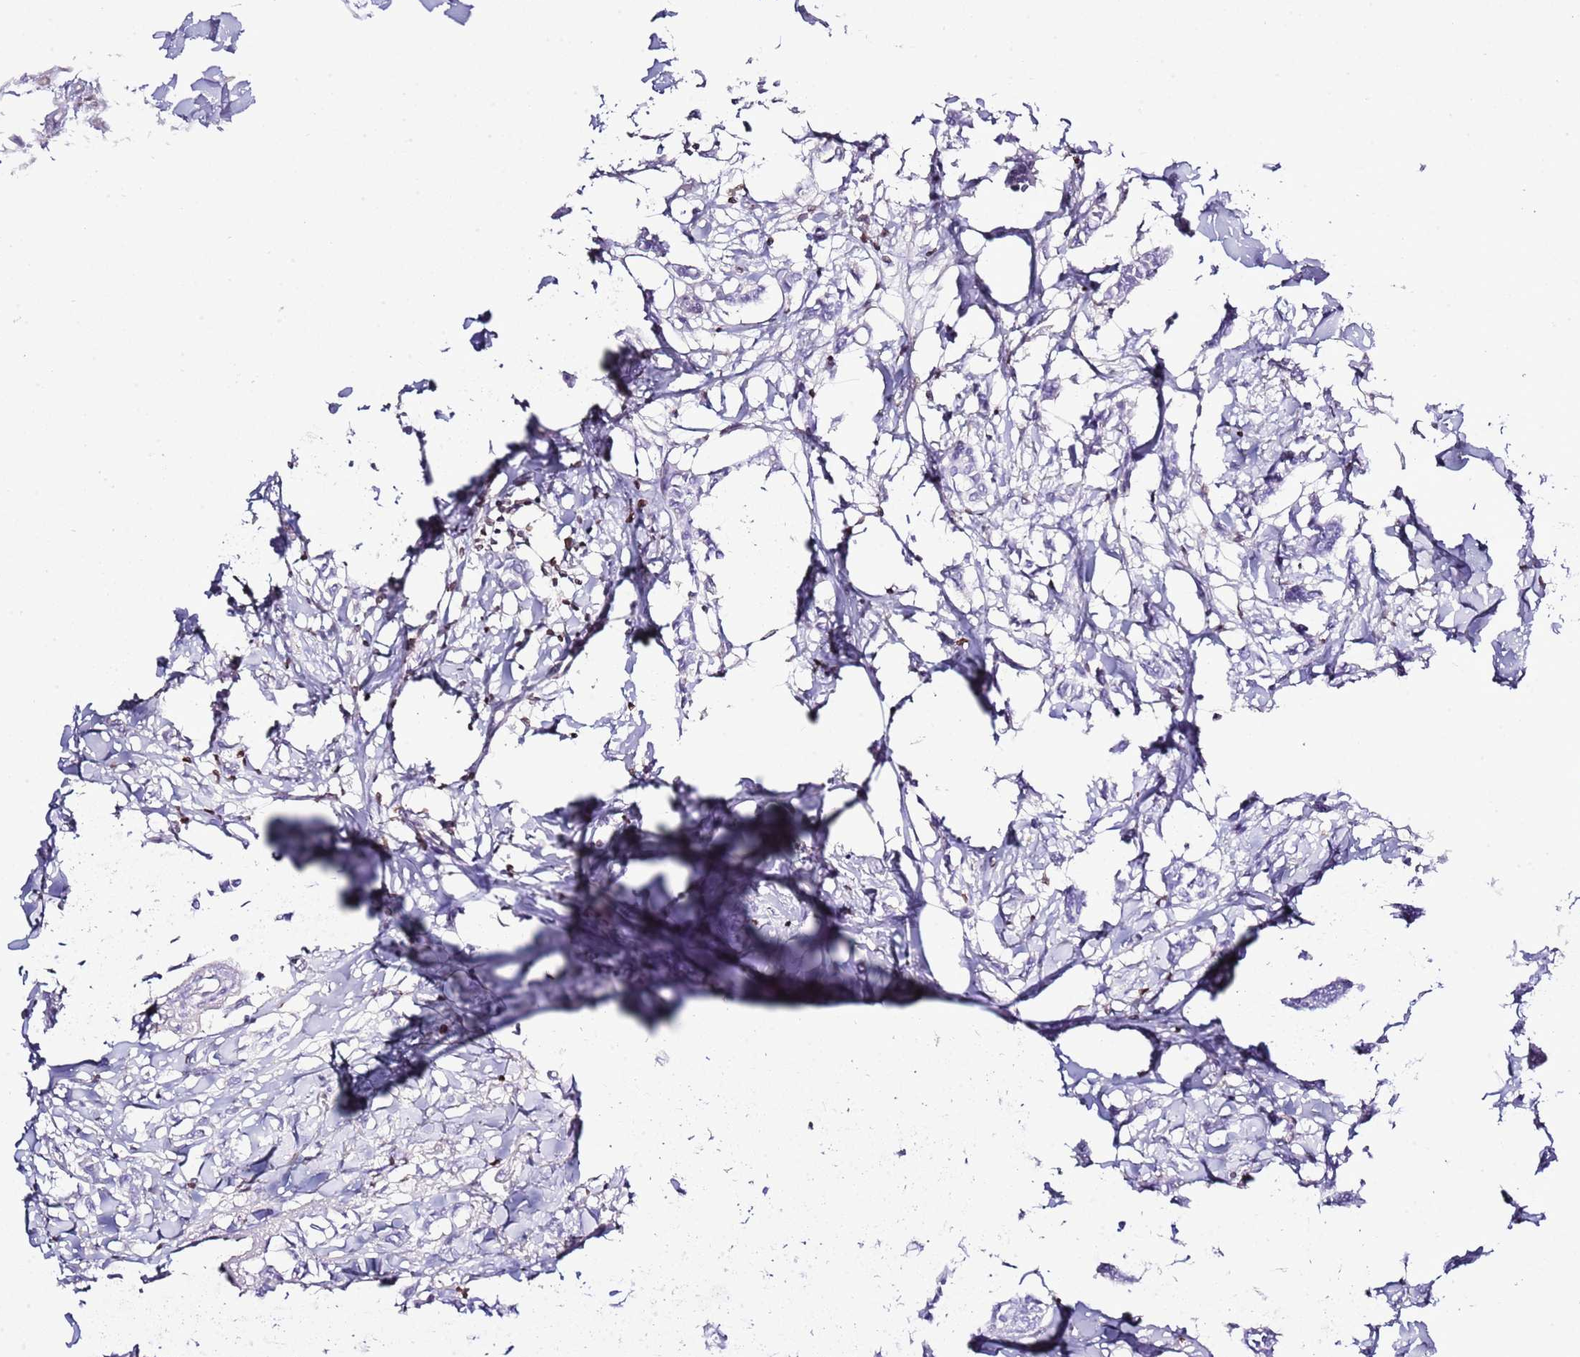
{"staining": {"intensity": "negative", "quantity": "none", "location": "none"}, "tissue": "breast cancer", "cell_type": "Tumor cells", "image_type": "cancer", "snomed": [{"axis": "morphology", "description": "Duct carcinoma"}, {"axis": "topography", "description": "Breast"}], "caption": "Immunohistochemical staining of human breast cancer (infiltrating ductal carcinoma) demonstrates no significant staining in tumor cells.", "gene": "LBR", "patient": {"sex": "female", "age": 41}}